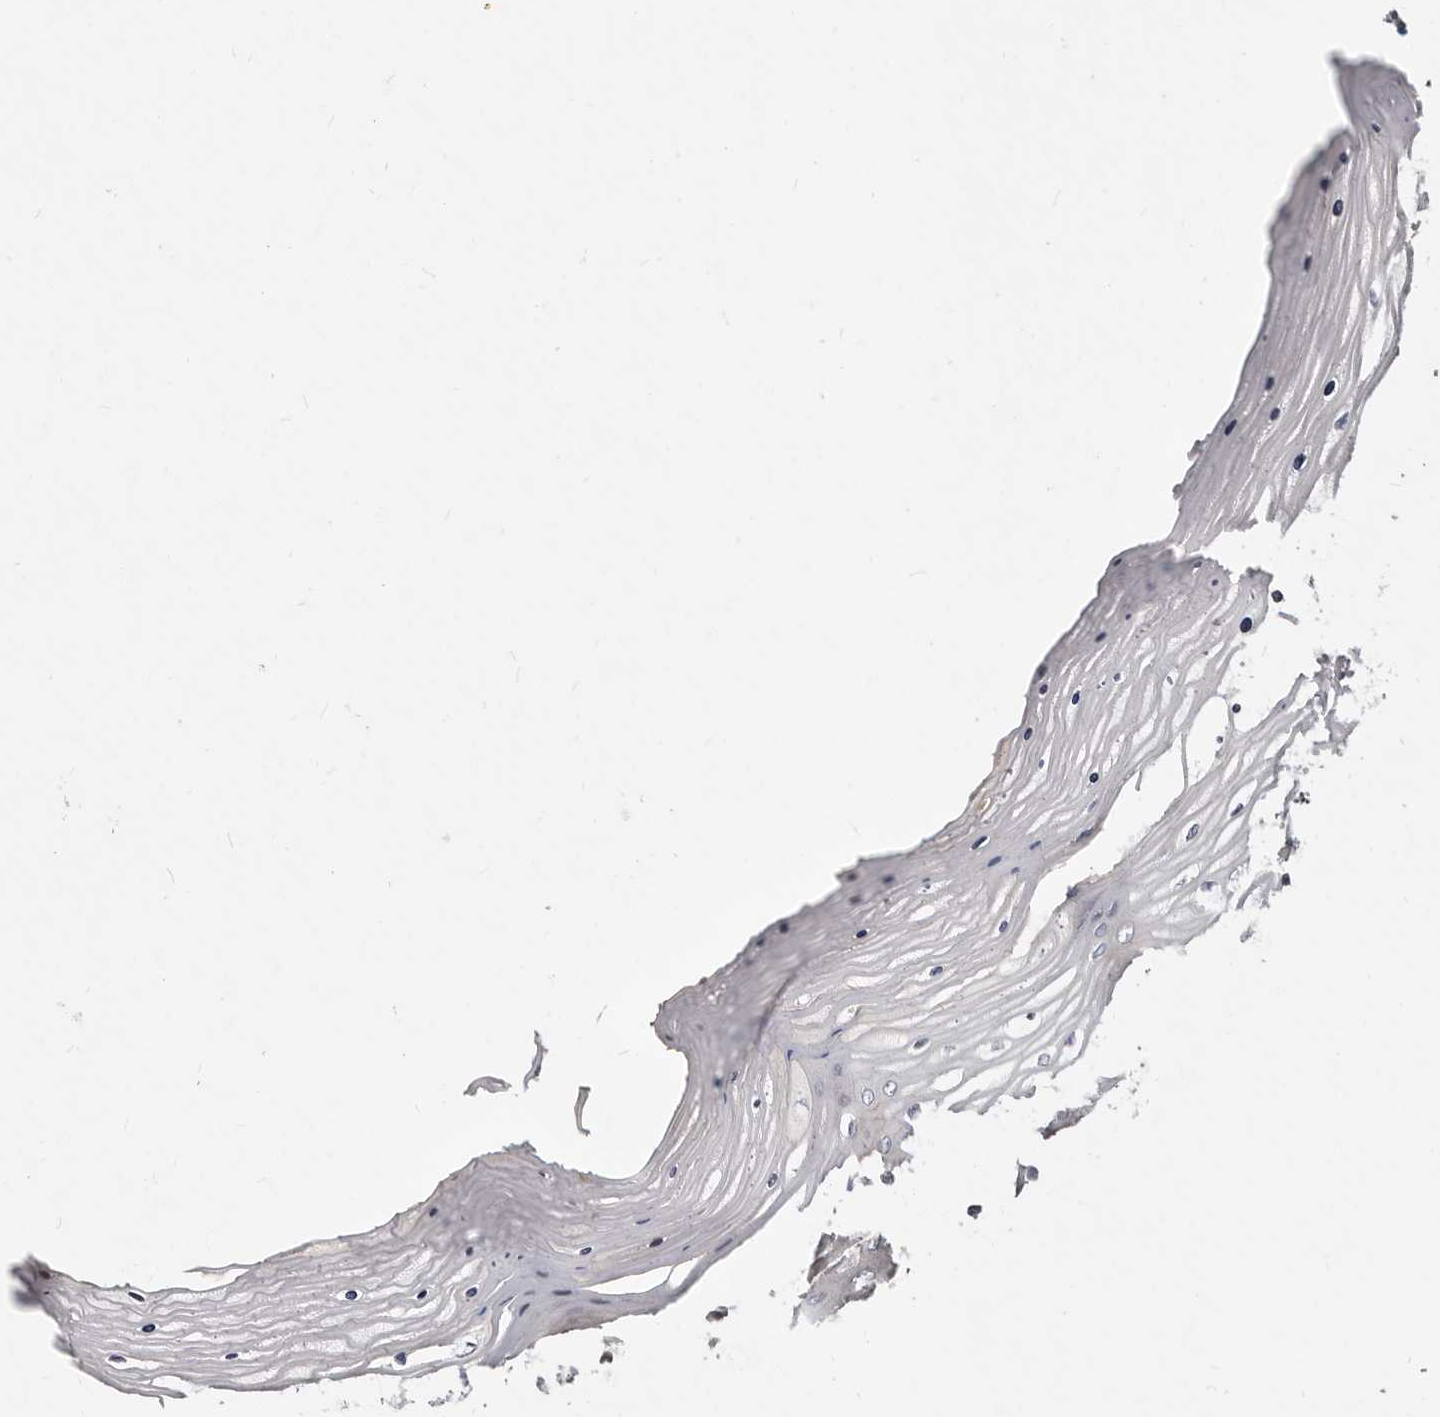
{"staining": {"intensity": "negative", "quantity": "none", "location": "none"}, "tissue": "cervix", "cell_type": "Glandular cells", "image_type": "normal", "snomed": [{"axis": "morphology", "description": "Normal tissue, NOS"}, {"axis": "topography", "description": "Cervix"}], "caption": "Unremarkable cervix was stained to show a protein in brown. There is no significant expression in glandular cells. (DAB IHC visualized using brightfield microscopy, high magnification).", "gene": "MRPS33", "patient": {"sex": "female", "age": 55}}